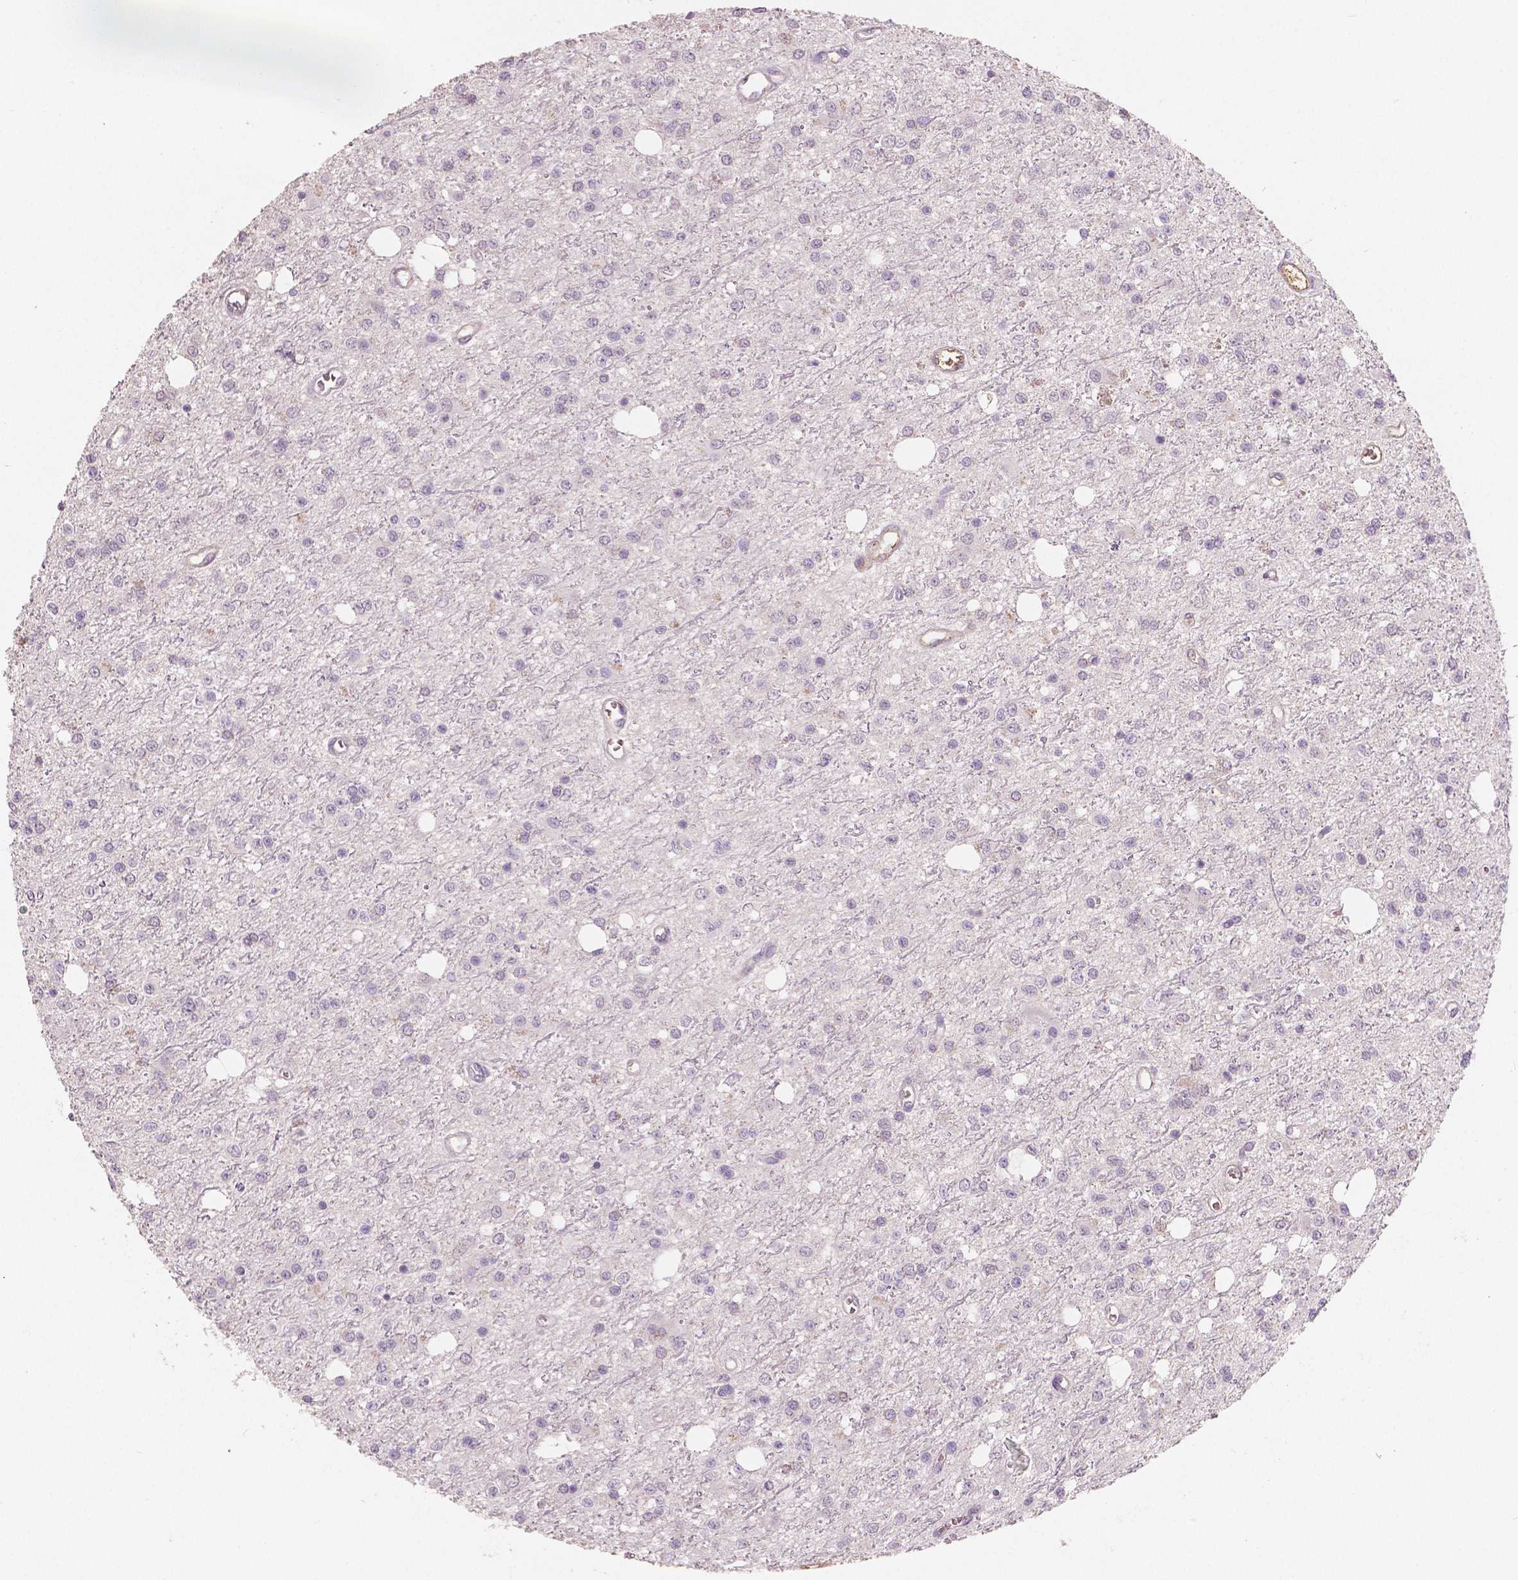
{"staining": {"intensity": "negative", "quantity": "none", "location": "none"}, "tissue": "glioma", "cell_type": "Tumor cells", "image_type": "cancer", "snomed": [{"axis": "morphology", "description": "Glioma, malignant, Low grade"}, {"axis": "topography", "description": "Brain"}], "caption": "A high-resolution histopathology image shows IHC staining of glioma, which exhibits no significant positivity in tumor cells.", "gene": "APOA4", "patient": {"sex": "female", "age": 45}}